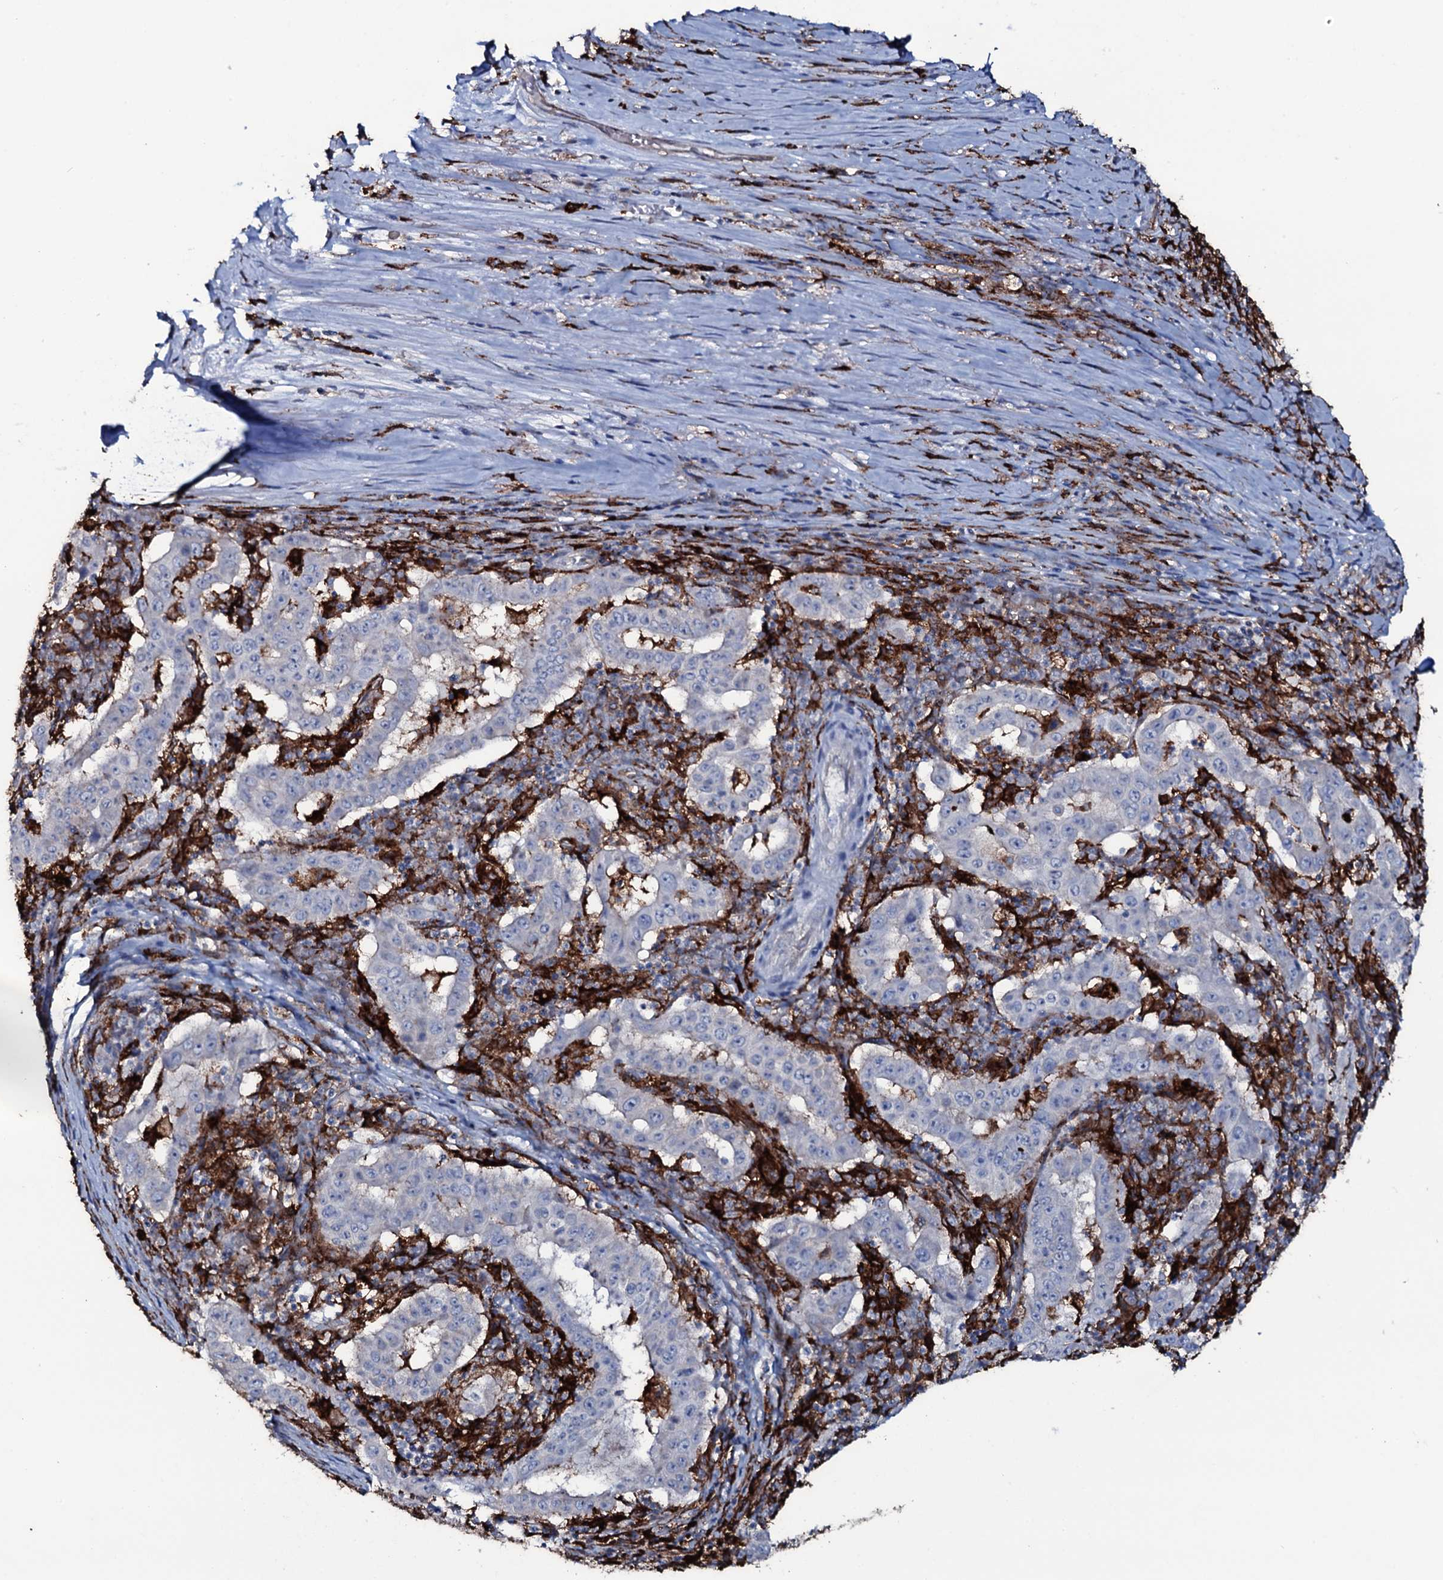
{"staining": {"intensity": "negative", "quantity": "none", "location": "none"}, "tissue": "pancreatic cancer", "cell_type": "Tumor cells", "image_type": "cancer", "snomed": [{"axis": "morphology", "description": "Adenocarcinoma, NOS"}, {"axis": "topography", "description": "Pancreas"}], "caption": "A photomicrograph of human pancreatic cancer is negative for staining in tumor cells.", "gene": "OSBPL2", "patient": {"sex": "male", "age": 63}}